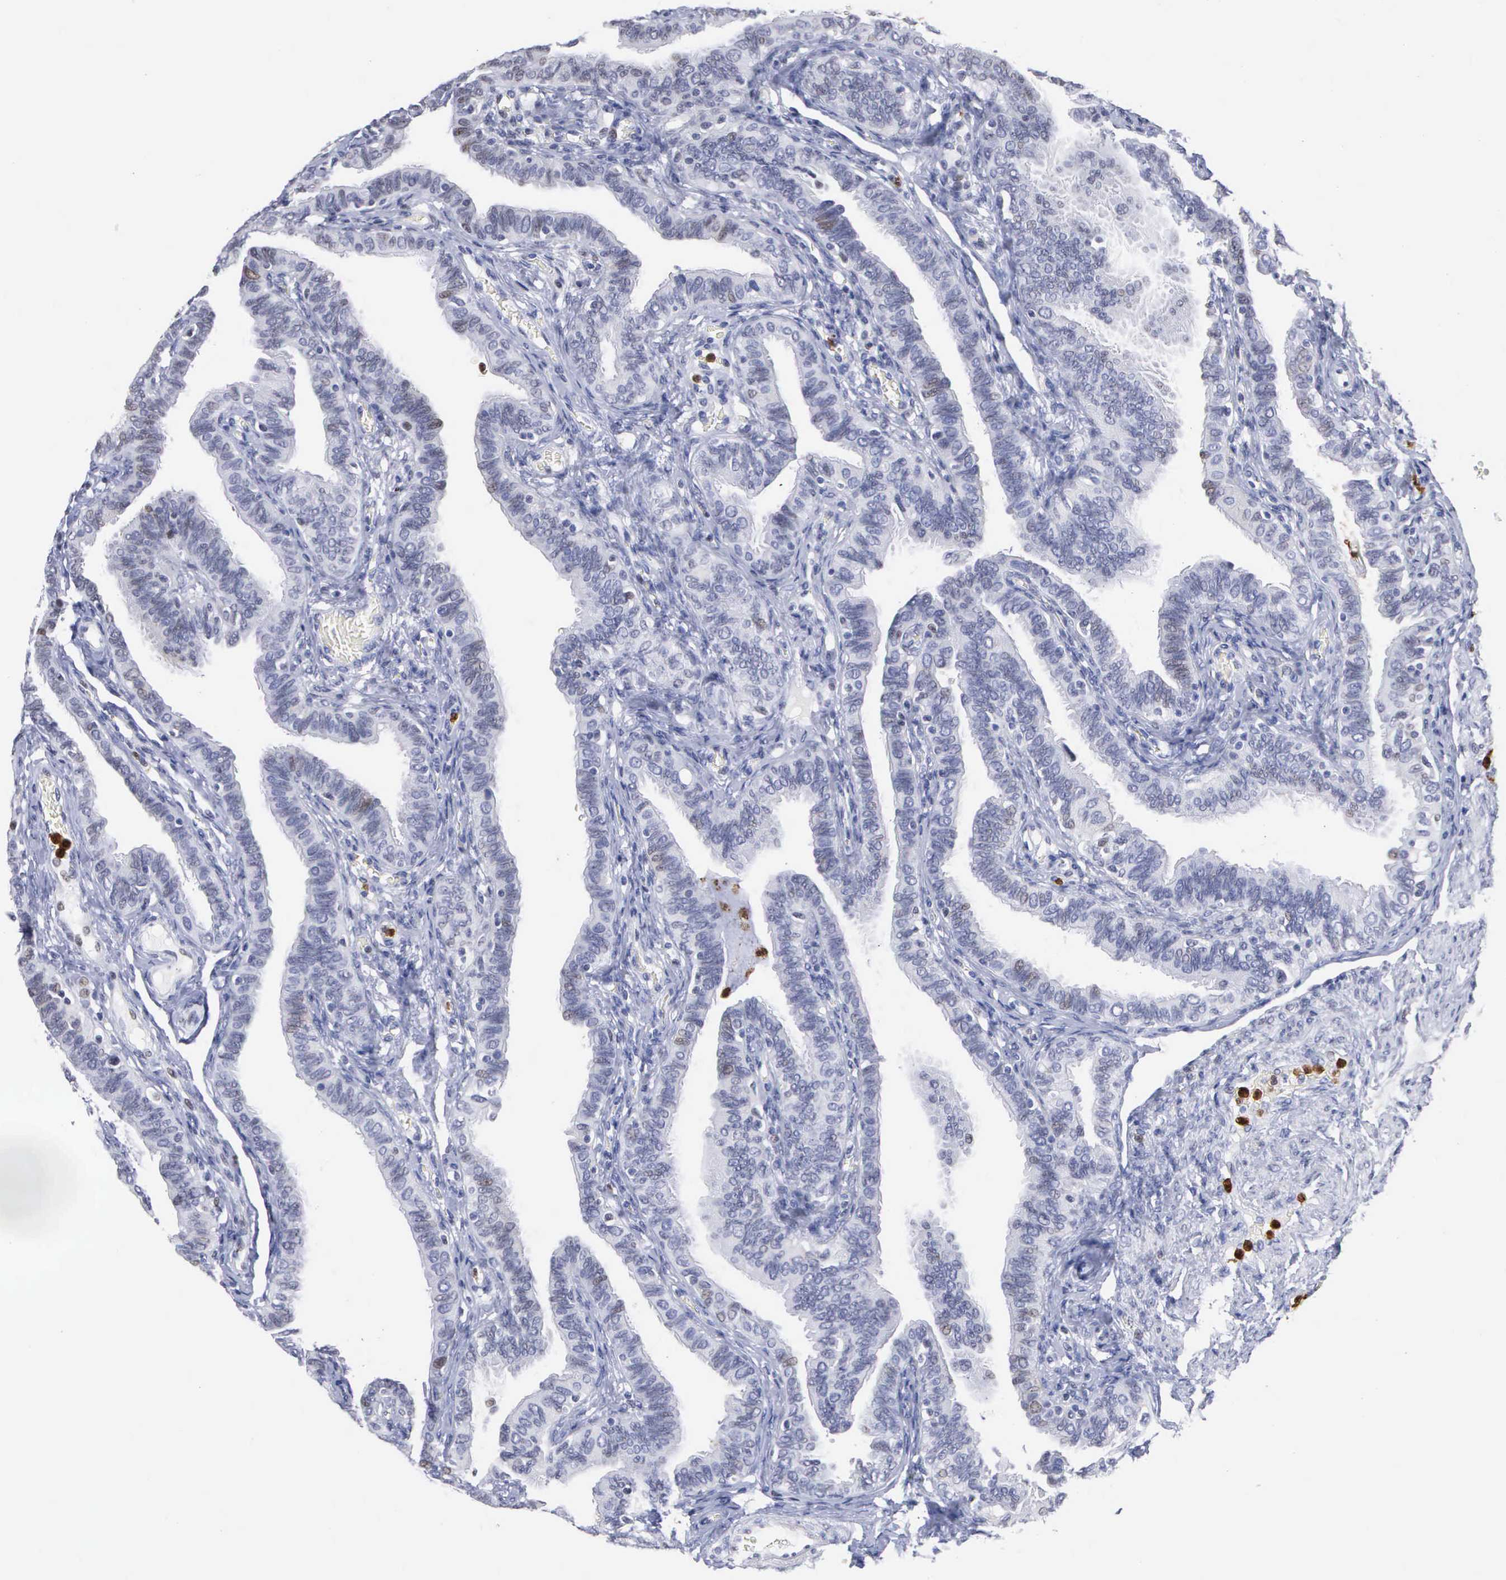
{"staining": {"intensity": "negative", "quantity": "none", "location": "none"}, "tissue": "fallopian tube", "cell_type": "Glandular cells", "image_type": "normal", "snomed": [{"axis": "morphology", "description": "Normal tissue, NOS"}, {"axis": "topography", "description": "Fallopian tube"}], "caption": "A high-resolution photomicrograph shows IHC staining of benign fallopian tube, which demonstrates no significant expression in glandular cells.", "gene": "SPIN3", "patient": {"sex": "female", "age": 38}}